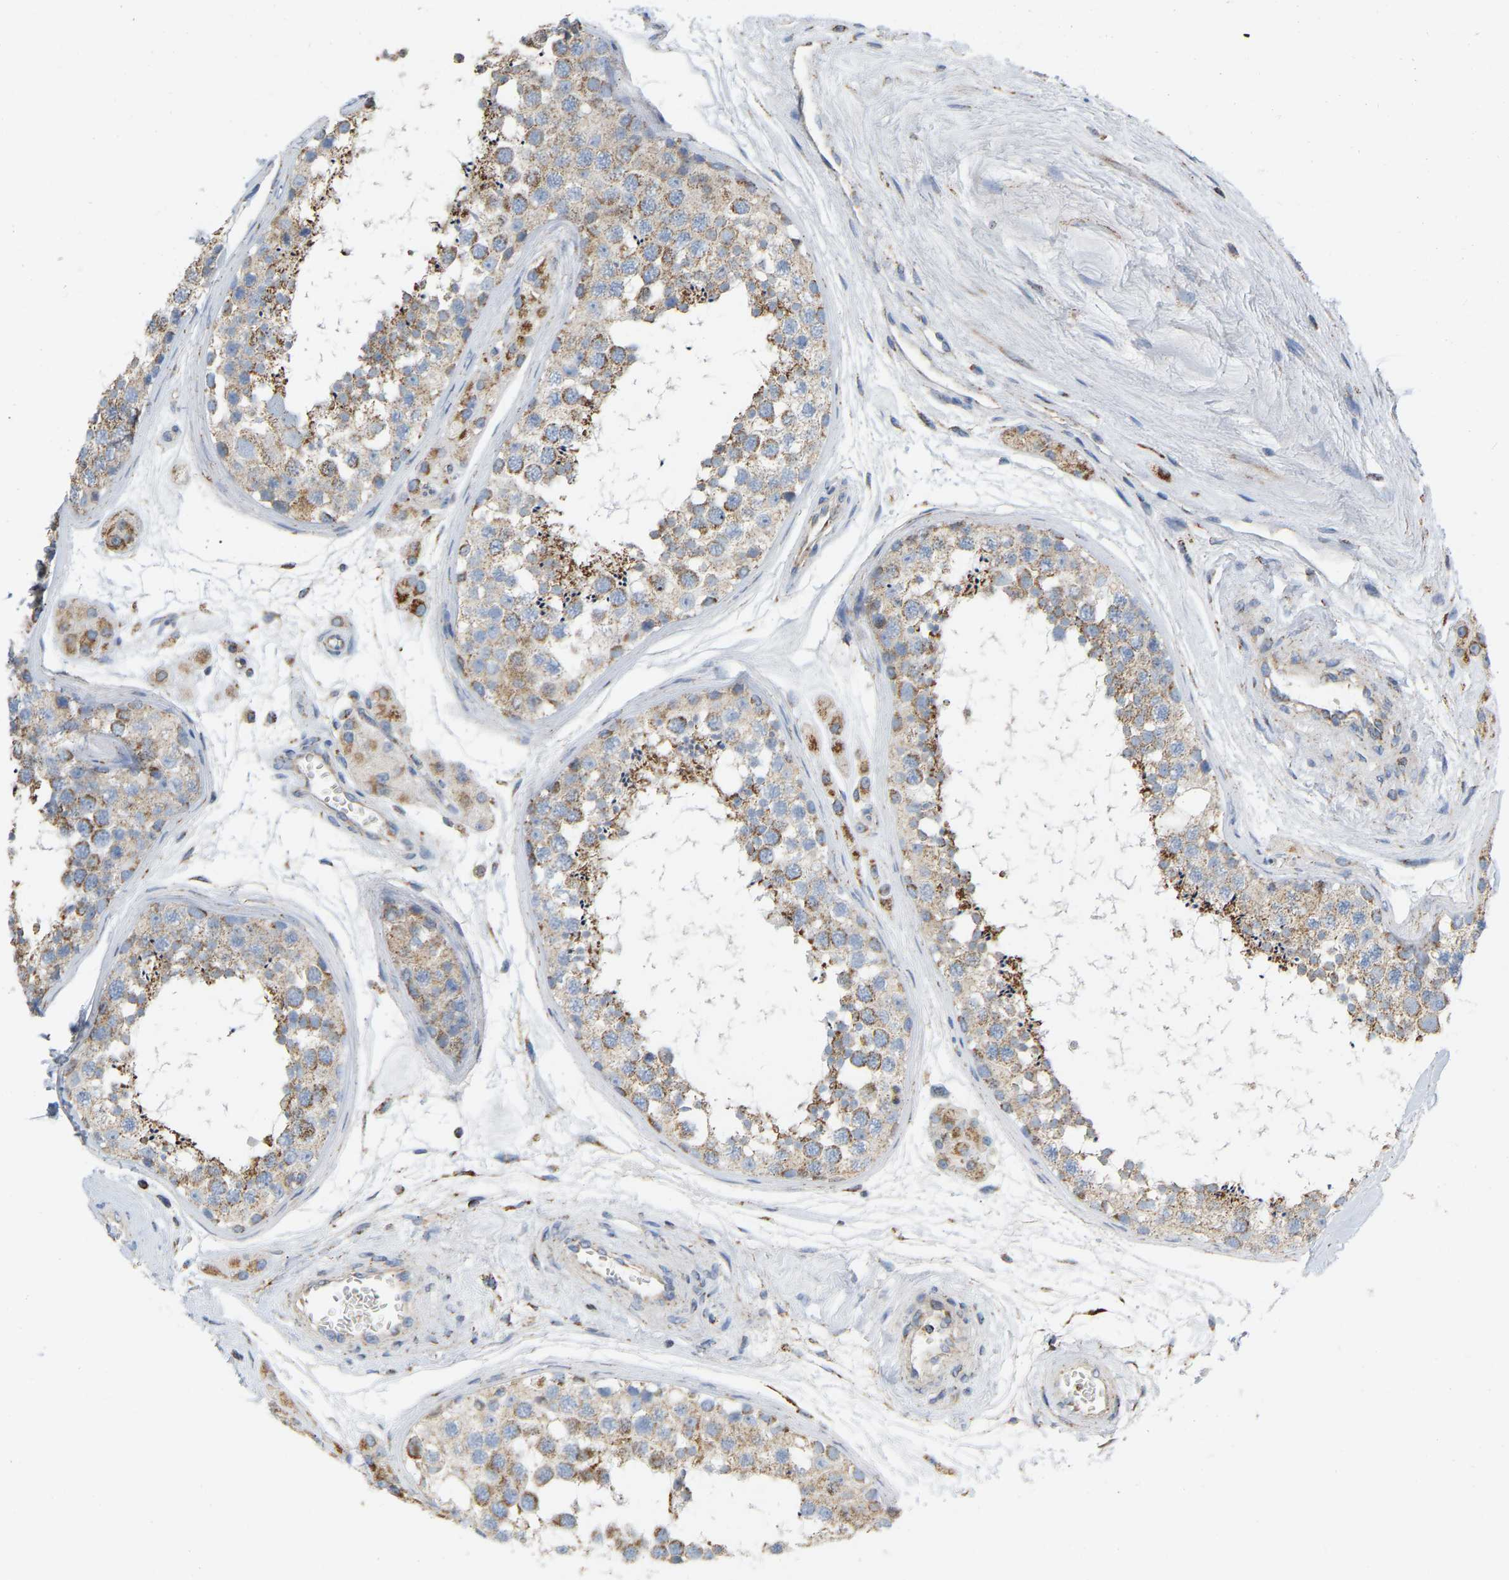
{"staining": {"intensity": "weak", "quantity": ">75%", "location": "cytoplasmic/membranous"}, "tissue": "testis", "cell_type": "Cells in seminiferous ducts", "image_type": "normal", "snomed": [{"axis": "morphology", "description": "Normal tissue, NOS"}, {"axis": "topography", "description": "Testis"}], "caption": "An image of testis stained for a protein demonstrates weak cytoplasmic/membranous brown staining in cells in seminiferous ducts. The staining is performed using DAB (3,3'-diaminobenzidine) brown chromogen to label protein expression. The nuclei are counter-stained blue using hematoxylin.", "gene": "CBLB", "patient": {"sex": "male", "age": 56}}